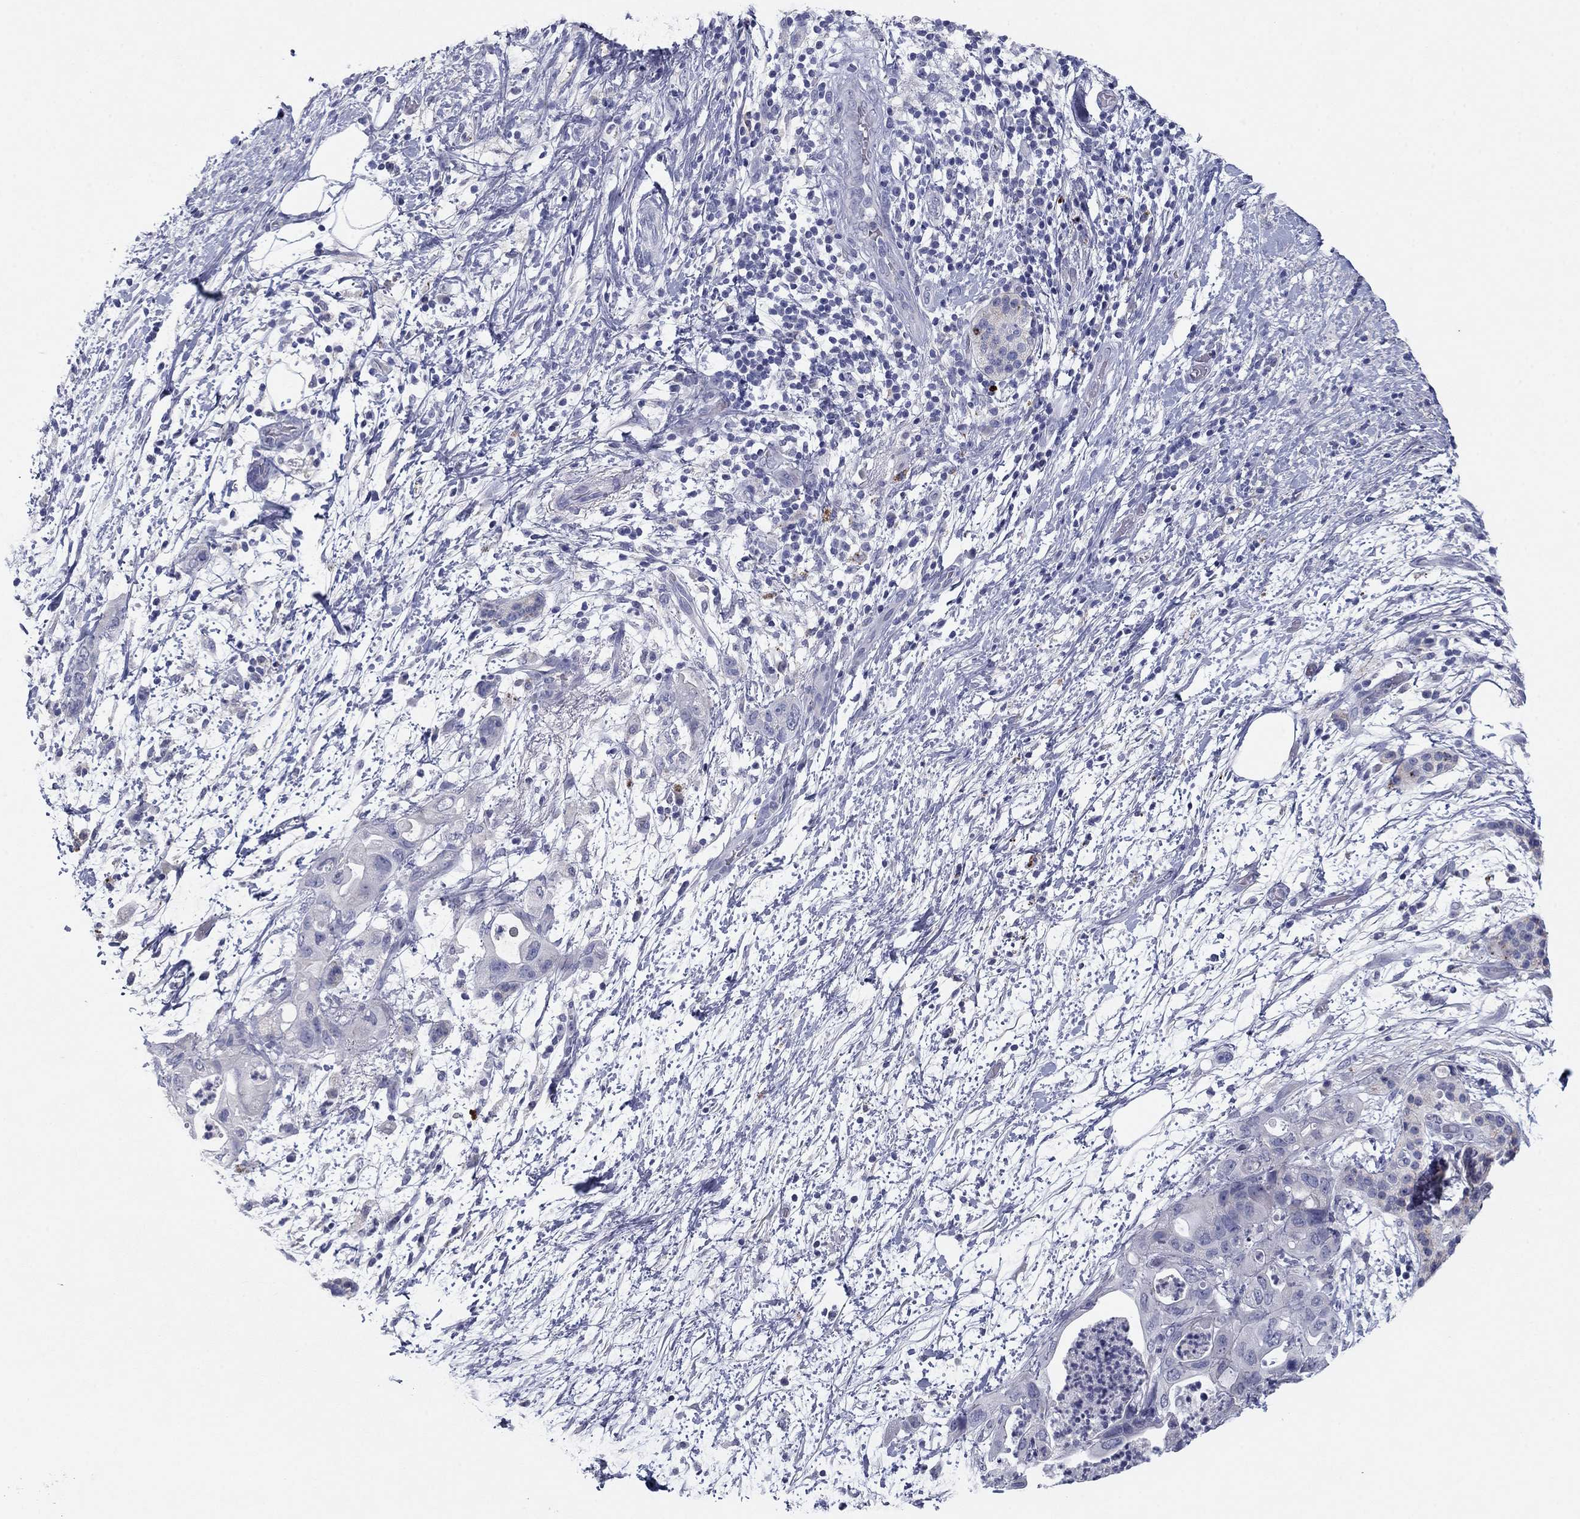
{"staining": {"intensity": "negative", "quantity": "none", "location": "none"}, "tissue": "pancreatic cancer", "cell_type": "Tumor cells", "image_type": "cancer", "snomed": [{"axis": "morphology", "description": "Adenocarcinoma, NOS"}, {"axis": "topography", "description": "Pancreas"}], "caption": "DAB (3,3'-diaminobenzidine) immunohistochemical staining of pancreatic adenocarcinoma reveals no significant staining in tumor cells. (Brightfield microscopy of DAB (3,3'-diaminobenzidine) IHC at high magnification).", "gene": "CNTNAP4", "patient": {"sex": "female", "age": 72}}